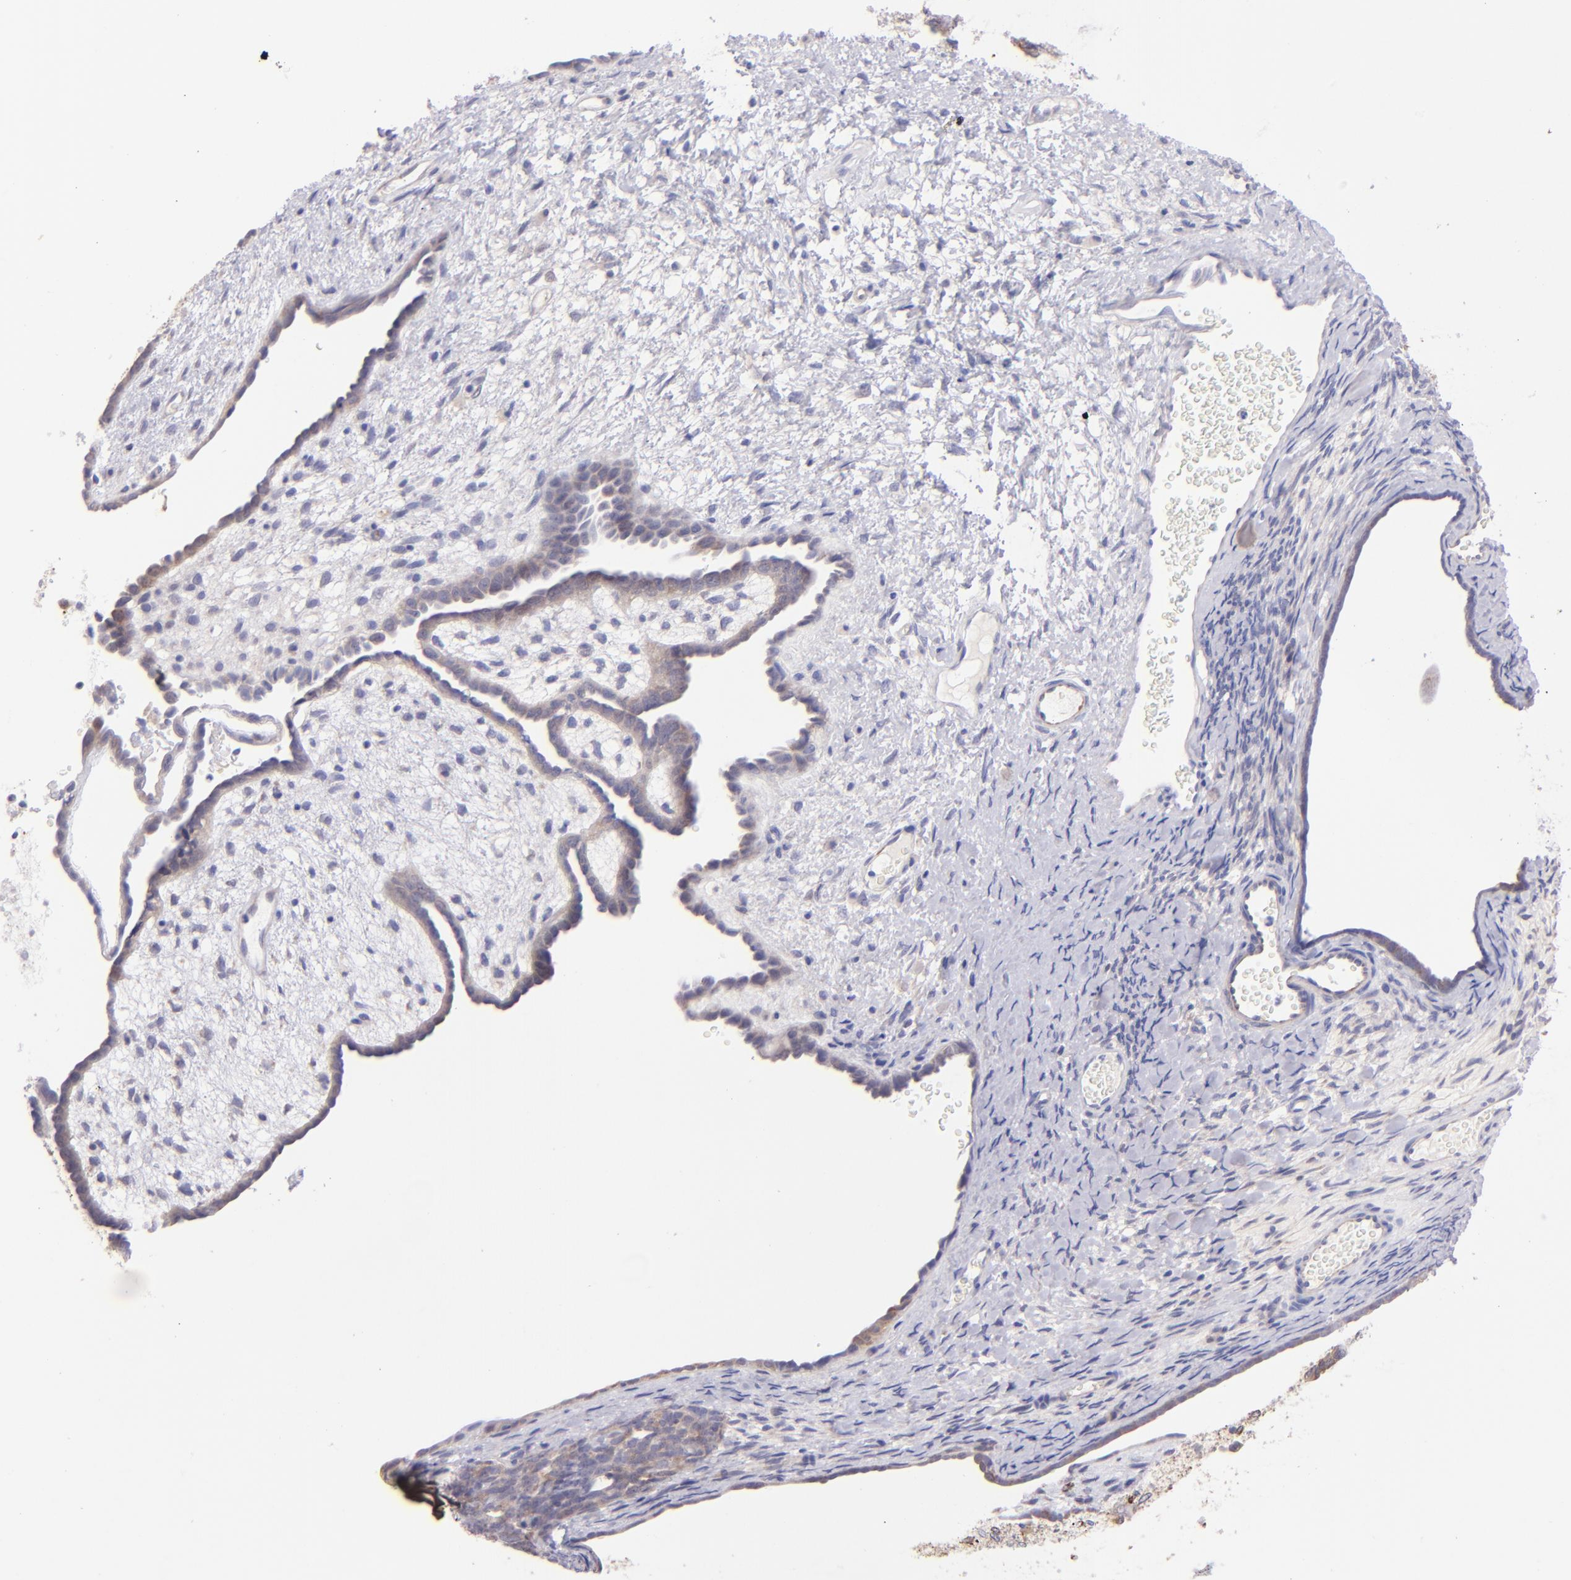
{"staining": {"intensity": "weak", "quantity": ">75%", "location": "cytoplasmic/membranous"}, "tissue": "endometrial cancer", "cell_type": "Tumor cells", "image_type": "cancer", "snomed": [{"axis": "morphology", "description": "Neoplasm, malignant, NOS"}, {"axis": "topography", "description": "Endometrium"}], "caption": "IHC micrograph of human malignant neoplasm (endometrial) stained for a protein (brown), which reveals low levels of weak cytoplasmic/membranous positivity in about >75% of tumor cells.", "gene": "SH2D4A", "patient": {"sex": "female", "age": 74}}